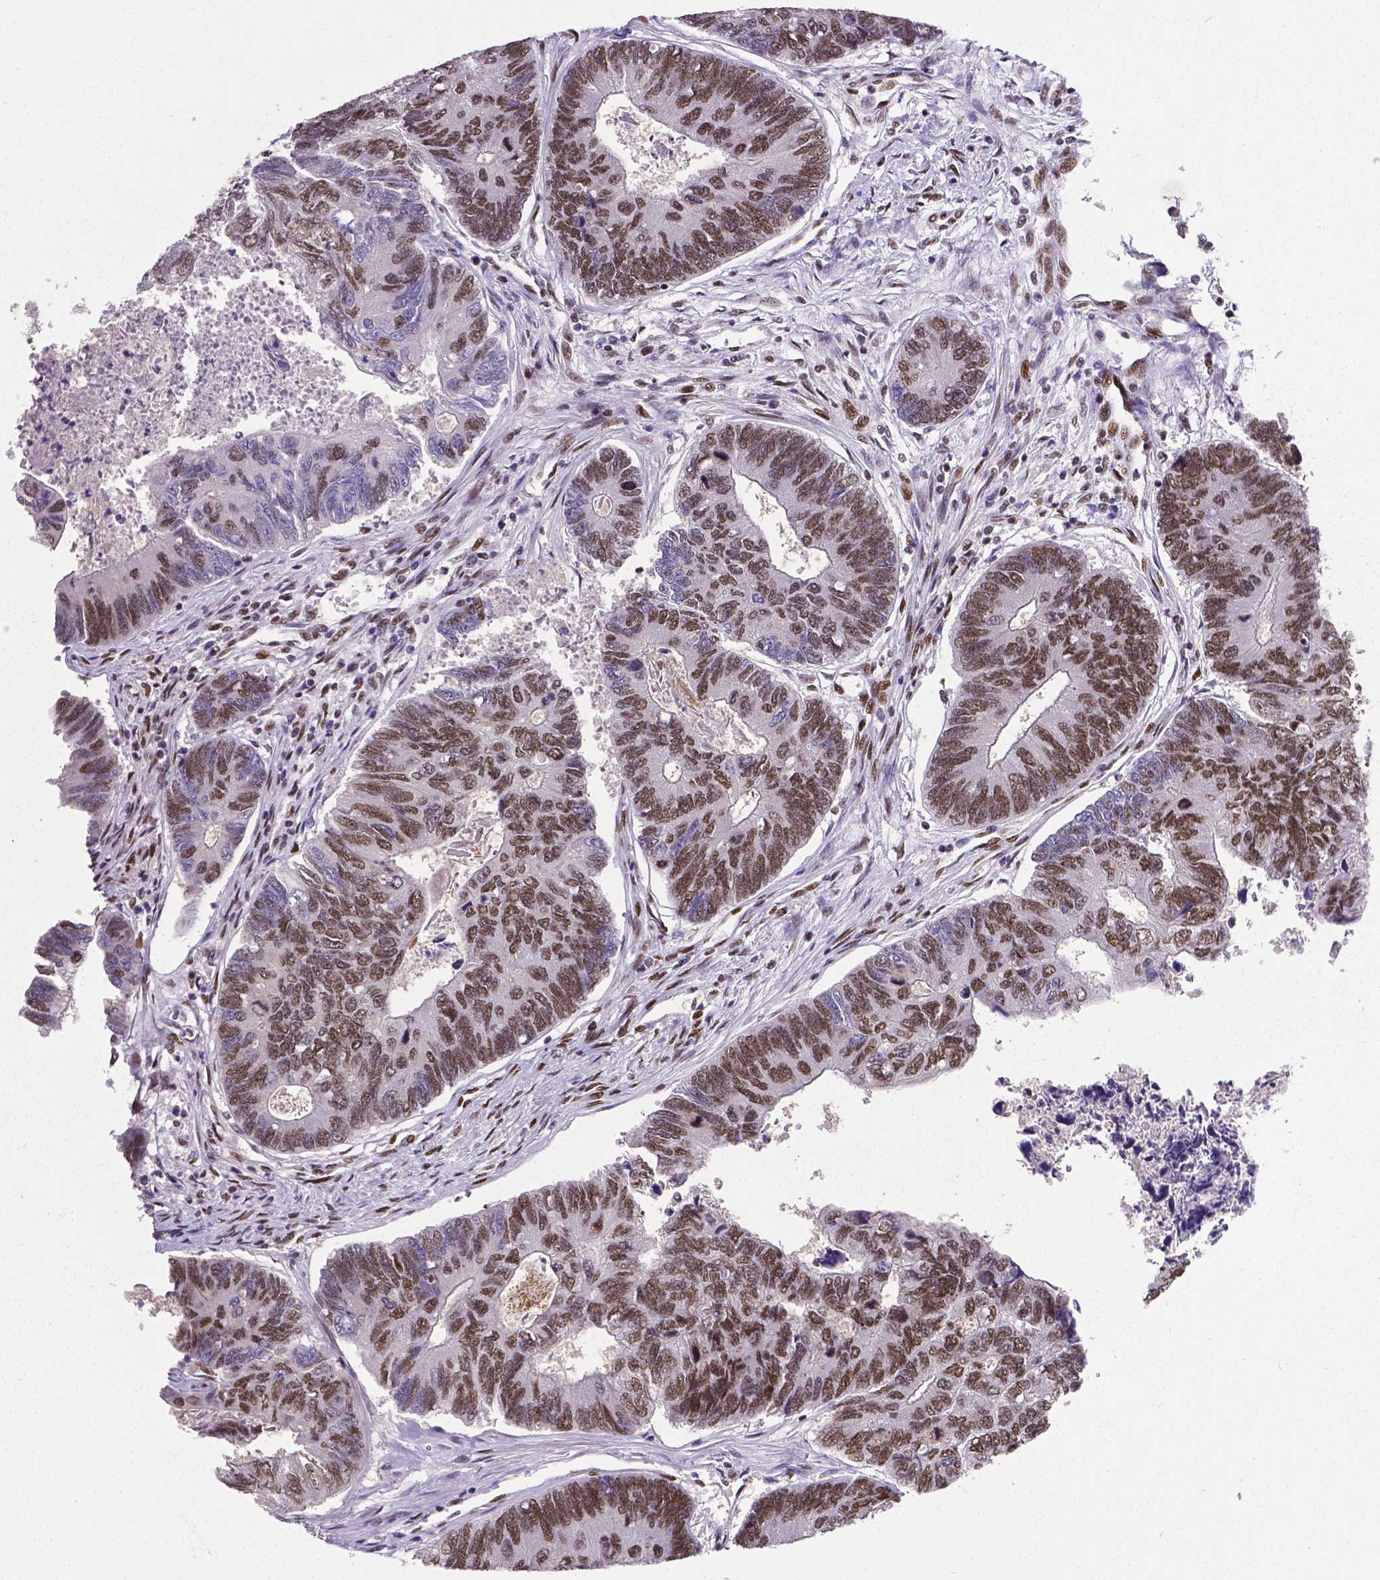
{"staining": {"intensity": "moderate", "quantity": ">75%", "location": "nuclear"}, "tissue": "colorectal cancer", "cell_type": "Tumor cells", "image_type": "cancer", "snomed": [{"axis": "morphology", "description": "Adenocarcinoma, NOS"}, {"axis": "topography", "description": "Colon"}], "caption": "A histopathology image of colorectal cancer (adenocarcinoma) stained for a protein shows moderate nuclear brown staining in tumor cells.", "gene": "REST", "patient": {"sex": "female", "age": 67}}